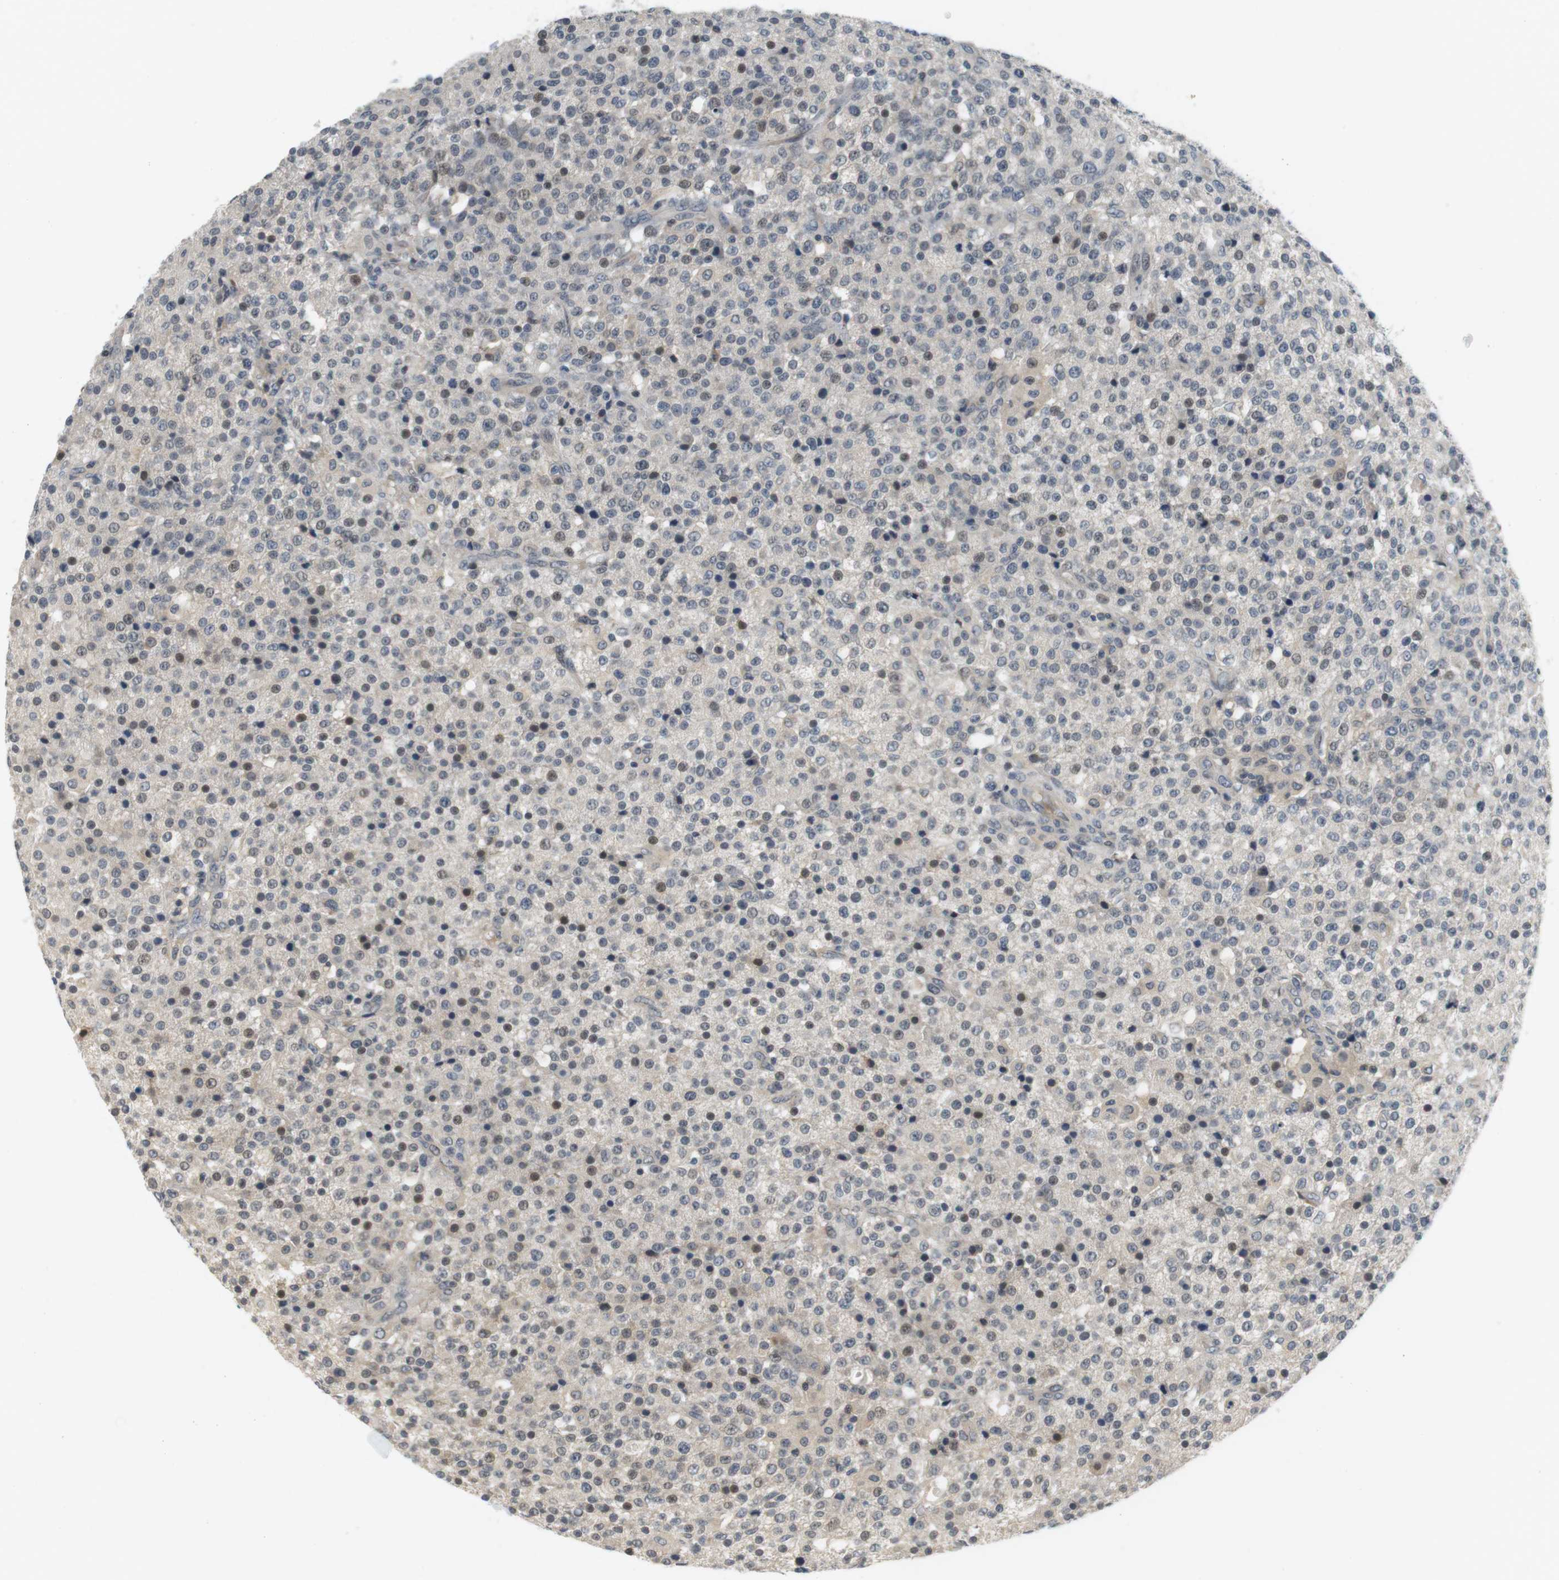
{"staining": {"intensity": "negative", "quantity": "none", "location": "none"}, "tissue": "testis cancer", "cell_type": "Tumor cells", "image_type": "cancer", "snomed": [{"axis": "morphology", "description": "Seminoma, NOS"}, {"axis": "topography", "description": "Testis"}], "caption": "This is a photomicrograph of immunohistochemistry staining of testis cancer (seminoma), which shows no expression in tumor cells.", "gene": "WNT7A", "patient": {"sex": "male", "age": 59}}